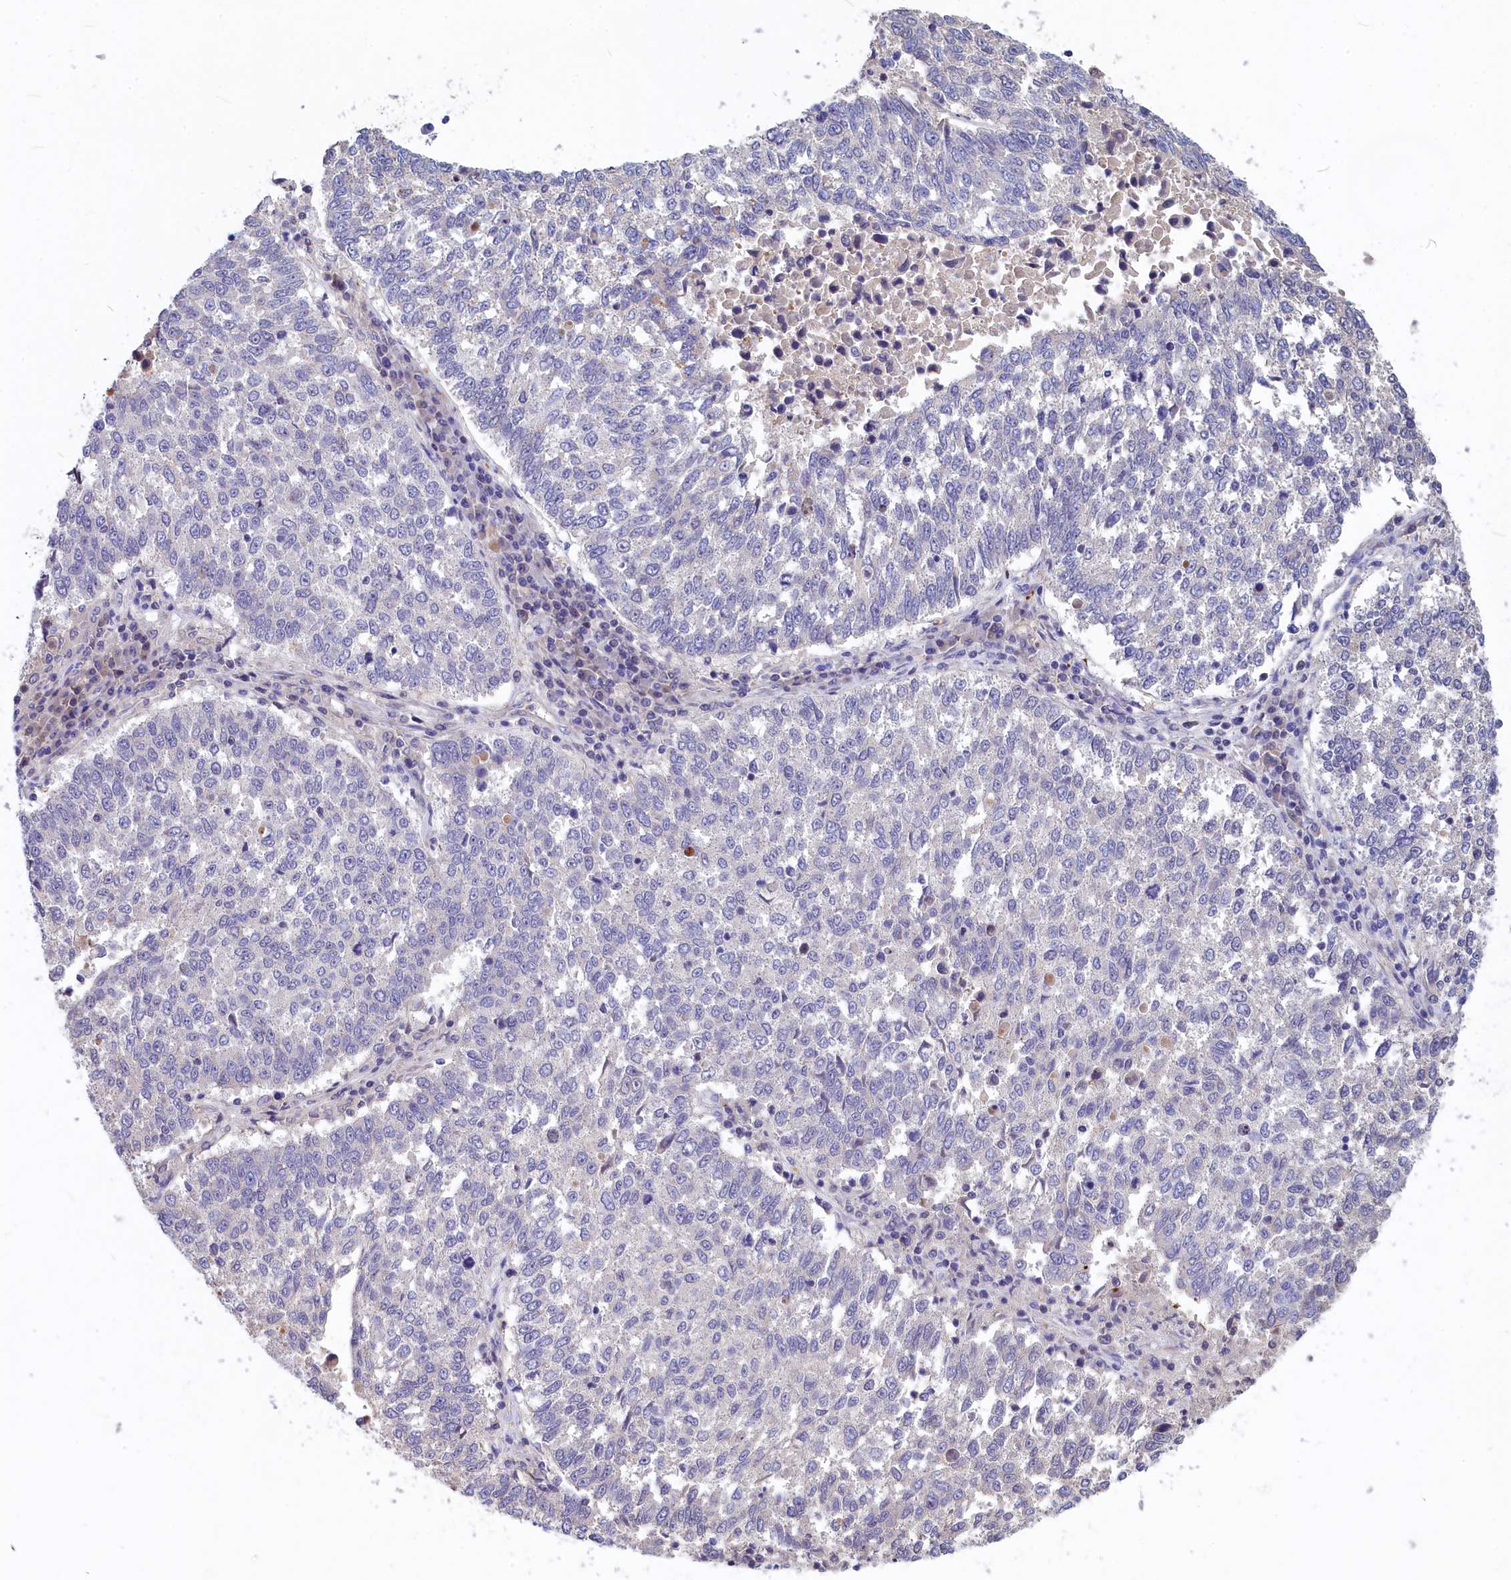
{"staining": {"intensity": "negative", "quantity": "none", "location": "none"}, "tissue": "lung cancer", "cell_type": "Tumor cells", "image_type": "cancer", "snomed": [{"axis": "morphology", "description": "Squamous cell carcinoma, NOS"}, {"axis": "topography", "description": "Lung"}], "caption": "Immunohistochemistry image of human lung squamous cell carcinoma stained for a protein (brown), which reveals no expression in tumor cells.", "gene": "NKPD1", "patient": {"sex": "male", "age": 73}}